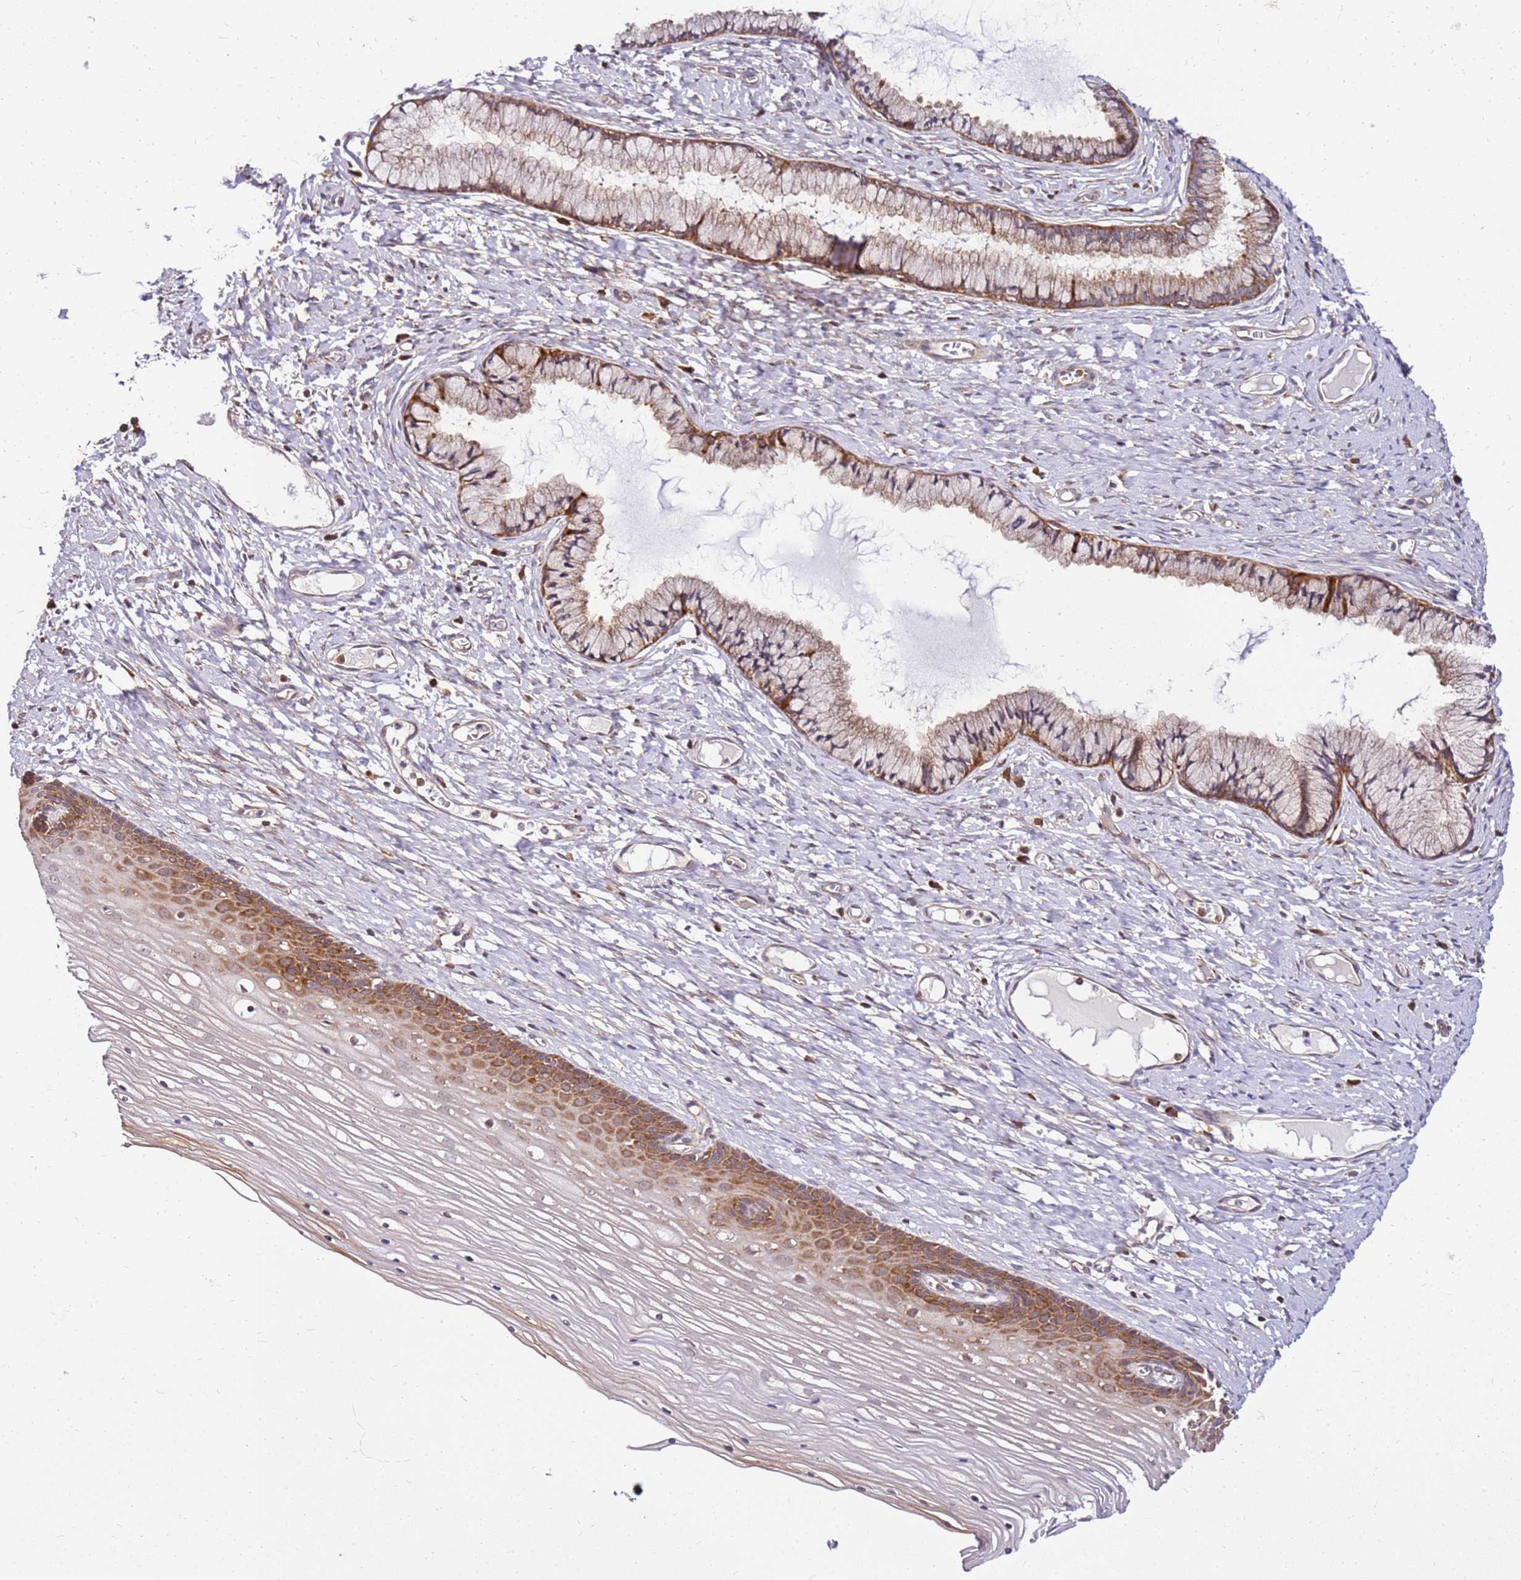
{"staining": {"intensity": "moderate", "quantity": ">75%", "location": "cytoplasmic/membranous"}, "tissue": "cervix", "cell_type": "Glandular cells", "image_type": "normal", "snomed": [{"axis": "morphology", "description": "Normal tissue, NOS"}, {"axis": "topography", "description": "Cervix"}], "caption": "Normal cervix exhibits moderate cytoplasmic/membranous expression in approximately >75% of glandular cells Nuclei are stained in blue..", "gene": "PIH1D1", "patient": {"sex": "female", "age": 42}}